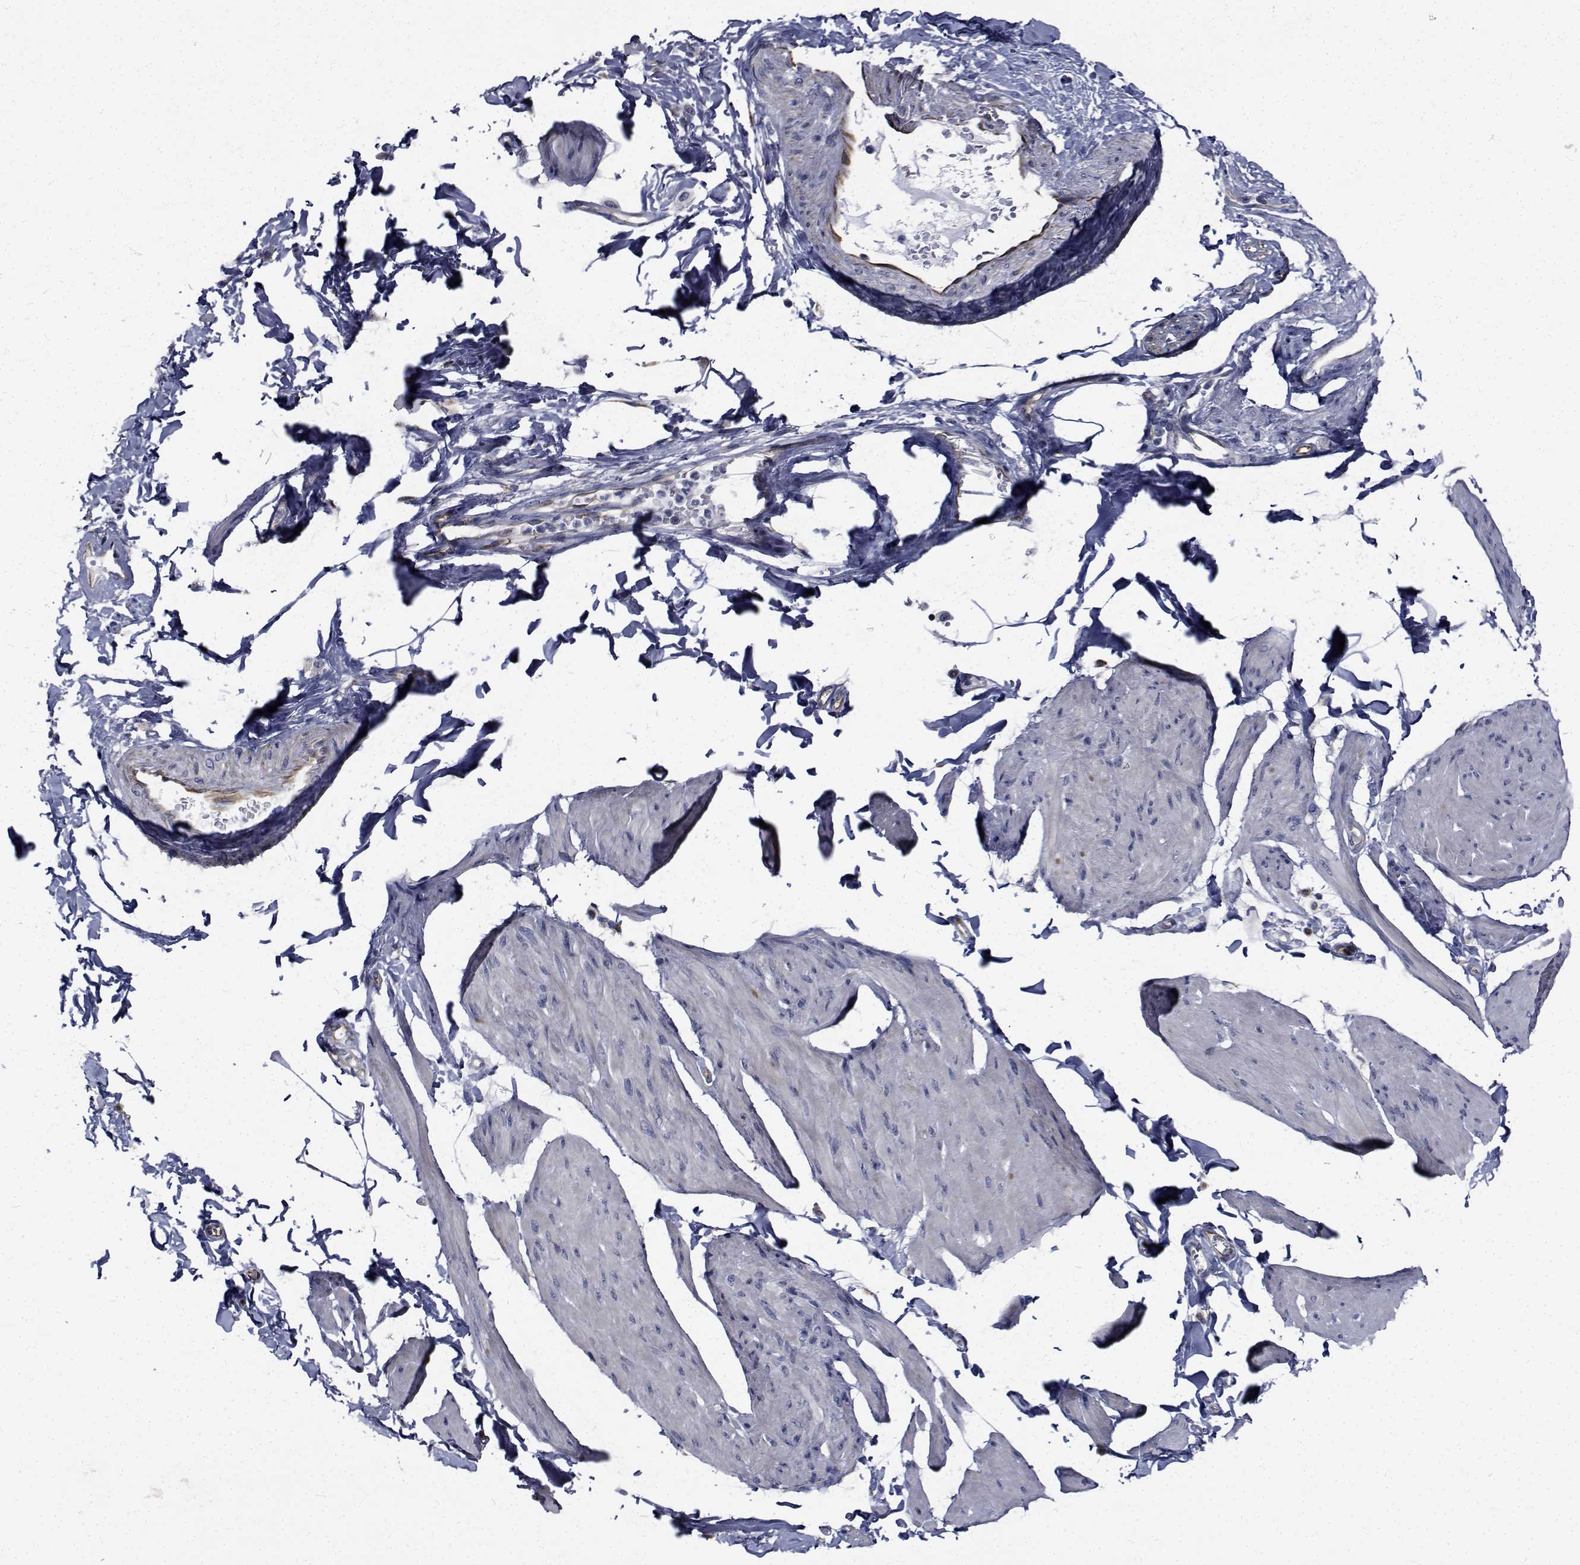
{"staining": {"intensity": "negative", "quantity": "none", "location": "none"}, "tissue": "smooth muscle", "cell_type": "Smooth muscle cells", "image_type": "normal", "snomed": [{"axis": "morphology", "description": "Normal tissue, NOS"}, {"axis": "topography", "description": "Adipose tissue"}, {"axis": "topography", "description": "Smooth muscle"}, {"axis": "topography", "description": "Peripheral nerve tissue"}], "caption": "DAB immunohistochemical staining of unremarkable human smooth muscle shows no significant expression in smooth muscle cells. (DAB IHC with hematoxylin counter stain).", "gene": "TTBK1", "patient": {"sex": "male", "age": 83}}